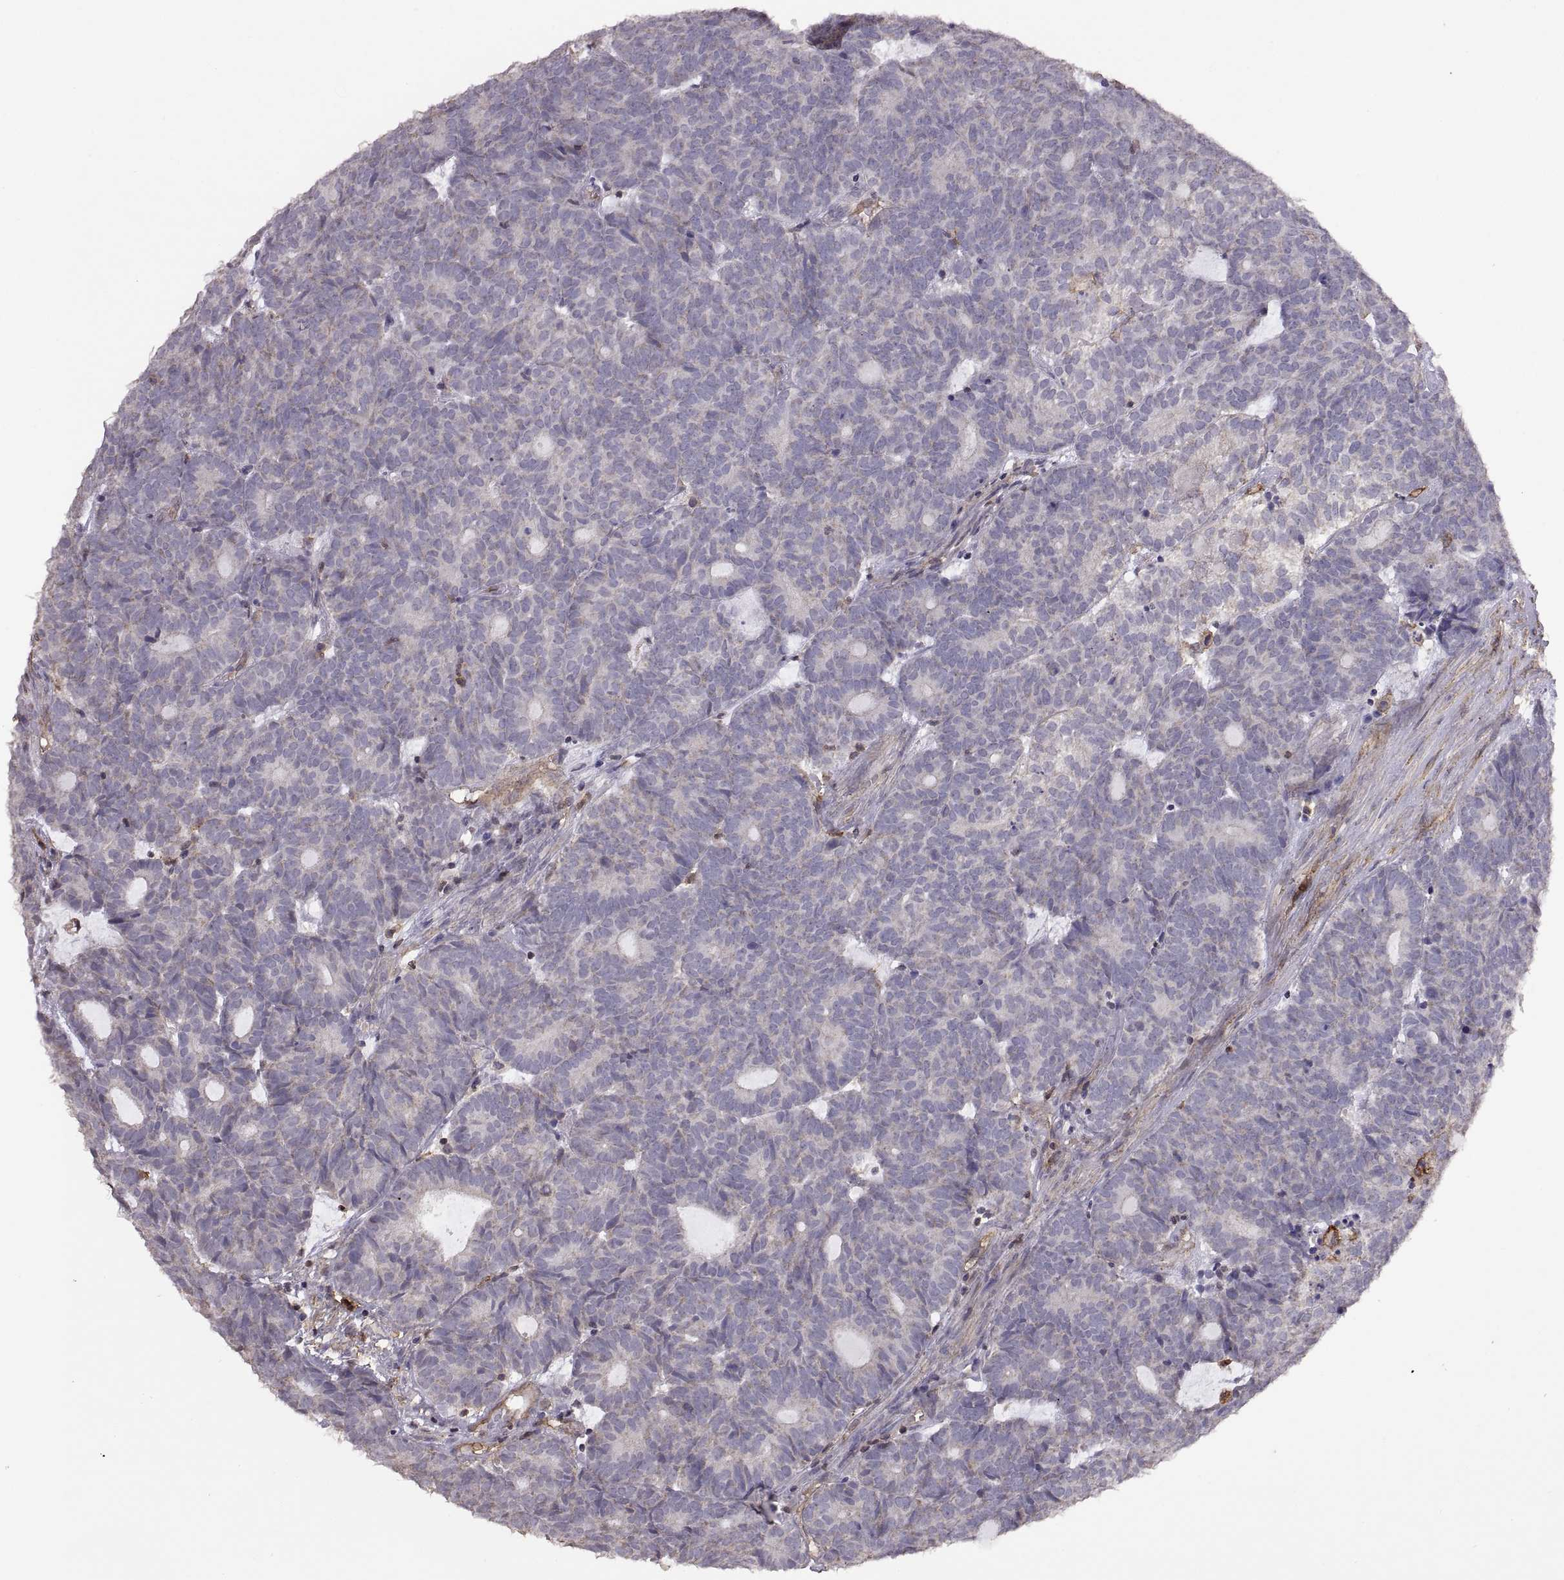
{"staining": {"intensity": "negative", "quantity": "none", "location": "none"}, "tissue": "head and neck cancer", "cell_type": "Tumor cells", "image_type": "cancer", "snomed": [{"axis": "morphology", "description": "Adenocarcinoma, NOS"}, {"axis": "topography", "description": "Head-Neck"}], "caption": "Tumor cells show no significant positivity in head and neck adenocarcinoma.", "gene": "S100A10", "patient": {"sex": "female", "age": 81}}